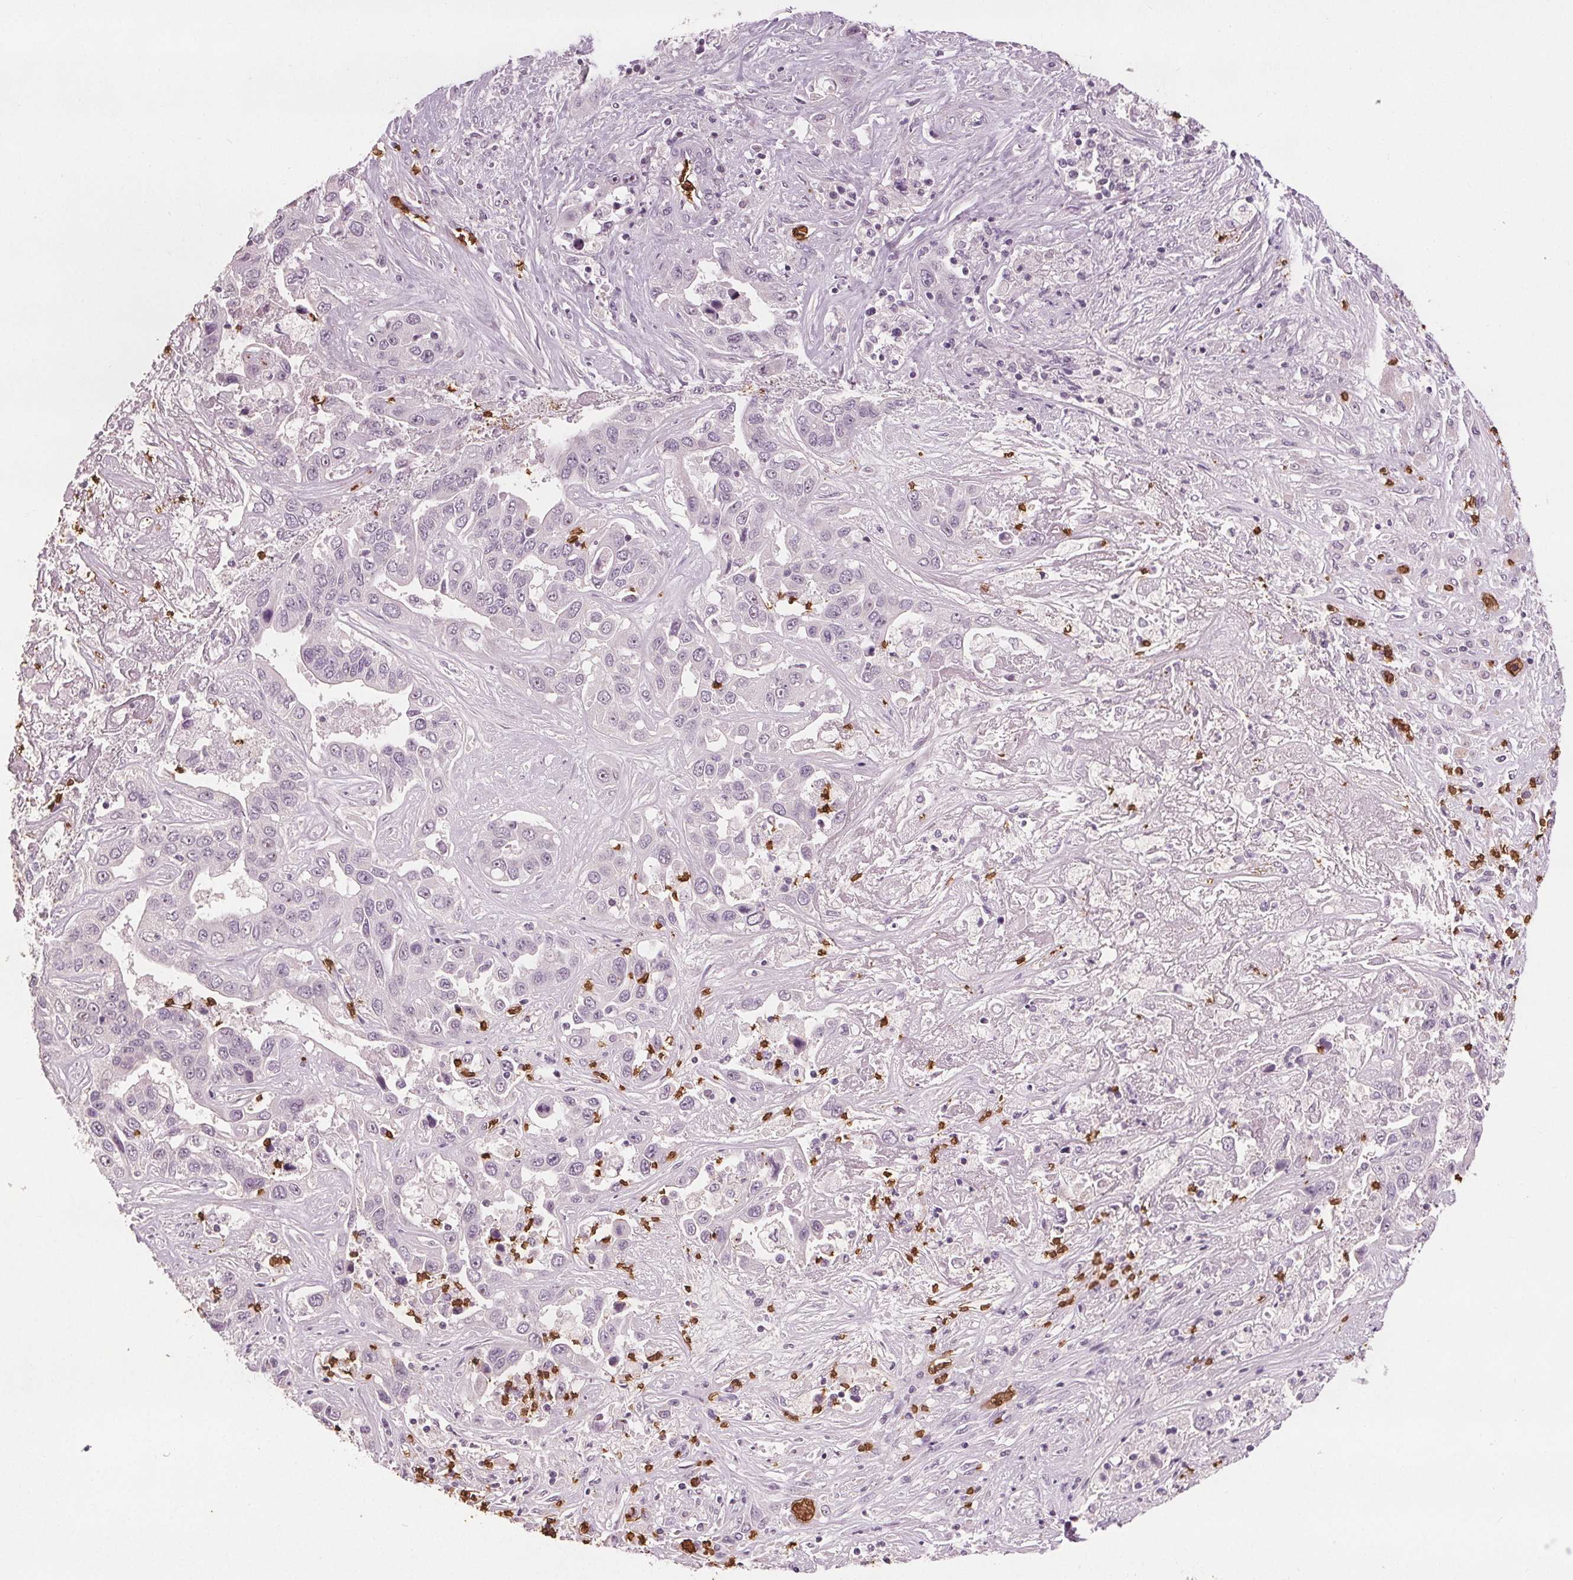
{"staining": {"intensity": "negative", "quantity": "none", "location": "none"}, "tissue": "liver cancer", "cell_type": "Tumor cells", "image_type": "cancer", "snomed": [{"axis": "morphology", "description": "Cholangiocarcinoma"}, {"axis": "topography", "description": "Liver"}], "caption": "This is an immunohistochemistry photomicrograph of cholangiocarcinoma (liver). There is no staining in tumor cells.", "gene": "SLC4A1", "patient": {"sex": "female", "age": 52}}